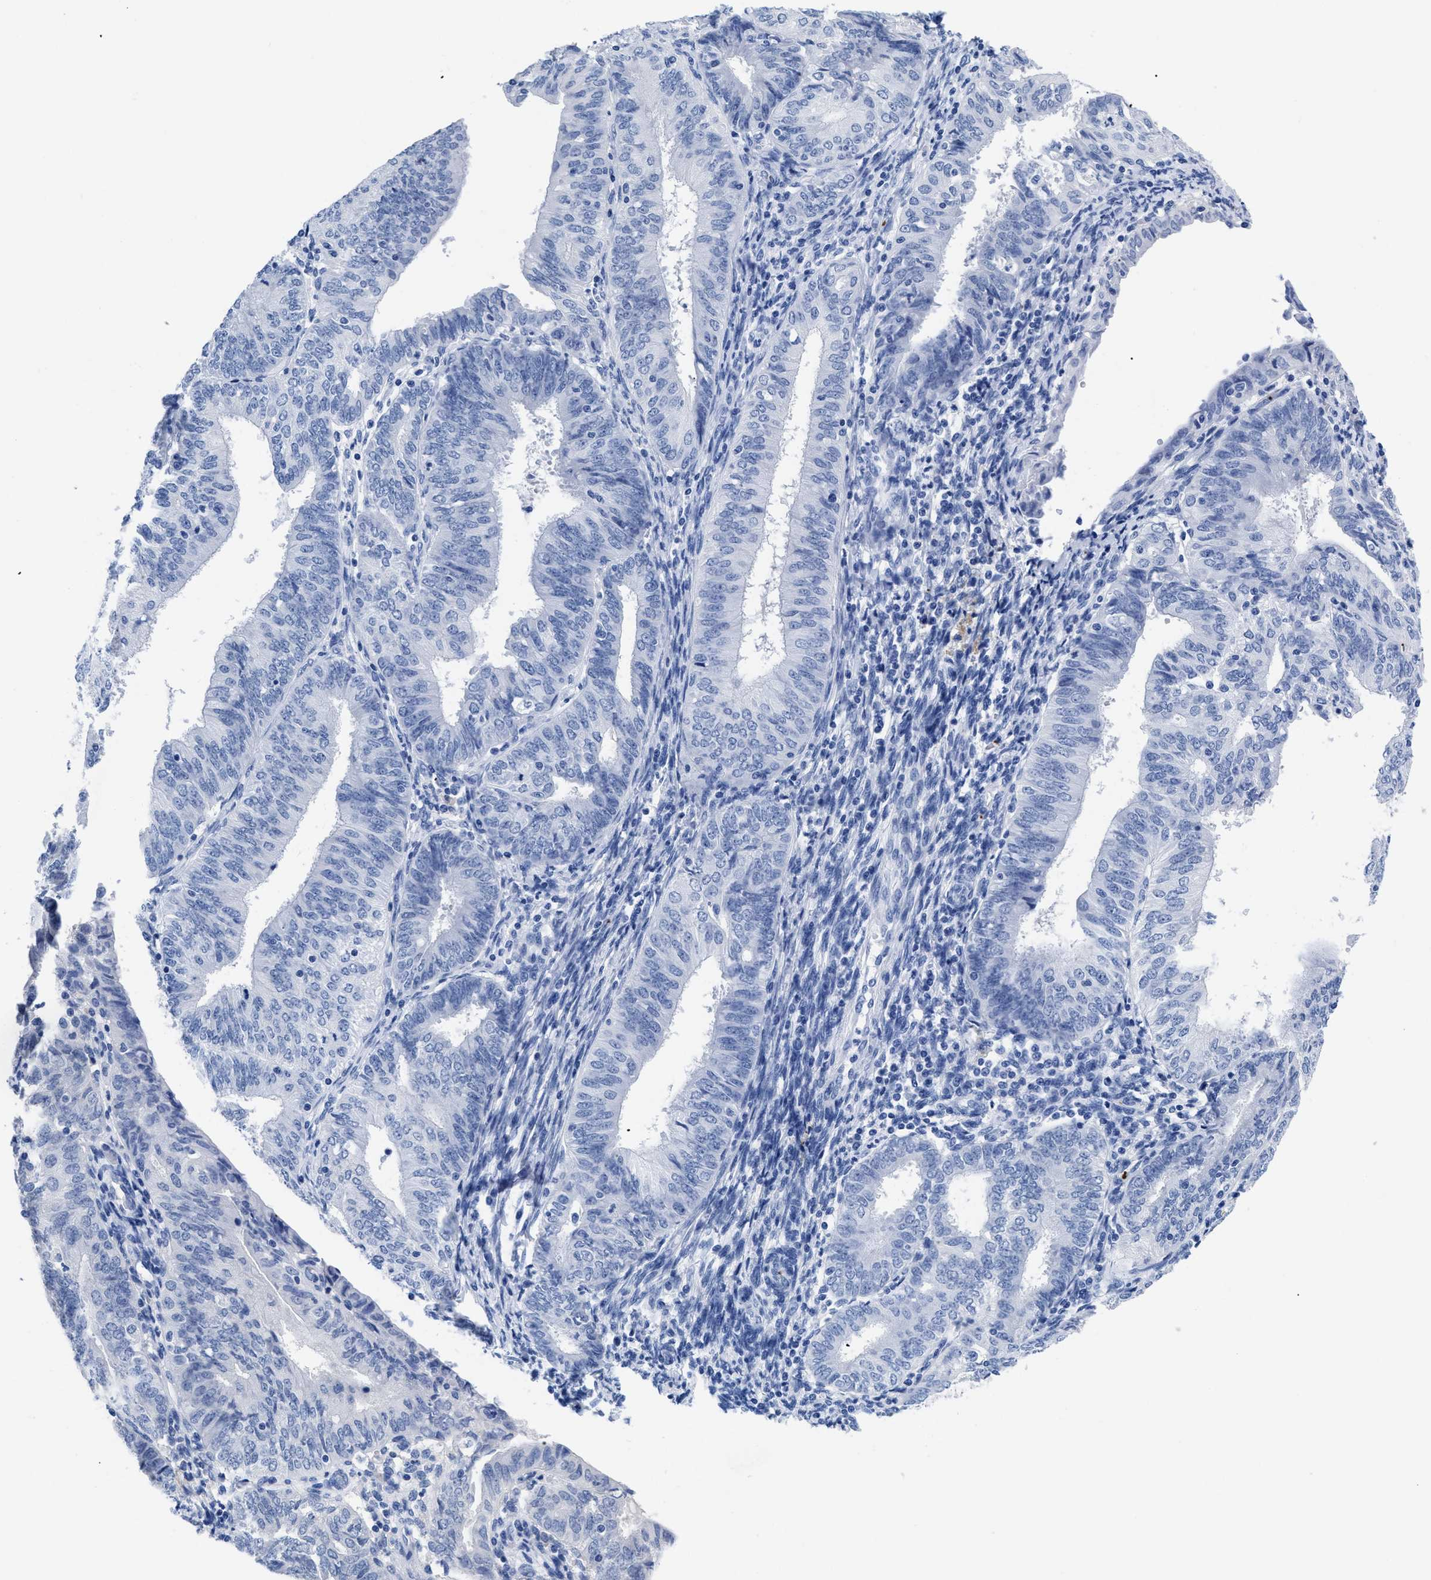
{"staining": {"intensity": "negative", "quantity": "none", "location": "none"}, "tissue": "endometrial cancer", "cell_type": "Tumor cells", "image_type": "cancer", "snomed": [{"axis": "morphology", "description": "Adenocarcinoma, NOS"}, {"axis": "topography", "description": "Endometrium"}], "caption": "A photomicrograph of endometrial cancer (adenocarcinoma) stained for a protein reveals no brown staining in tumor cells.", "gene": "TREML1", "patient": {"sex": "female", "age": 58}}